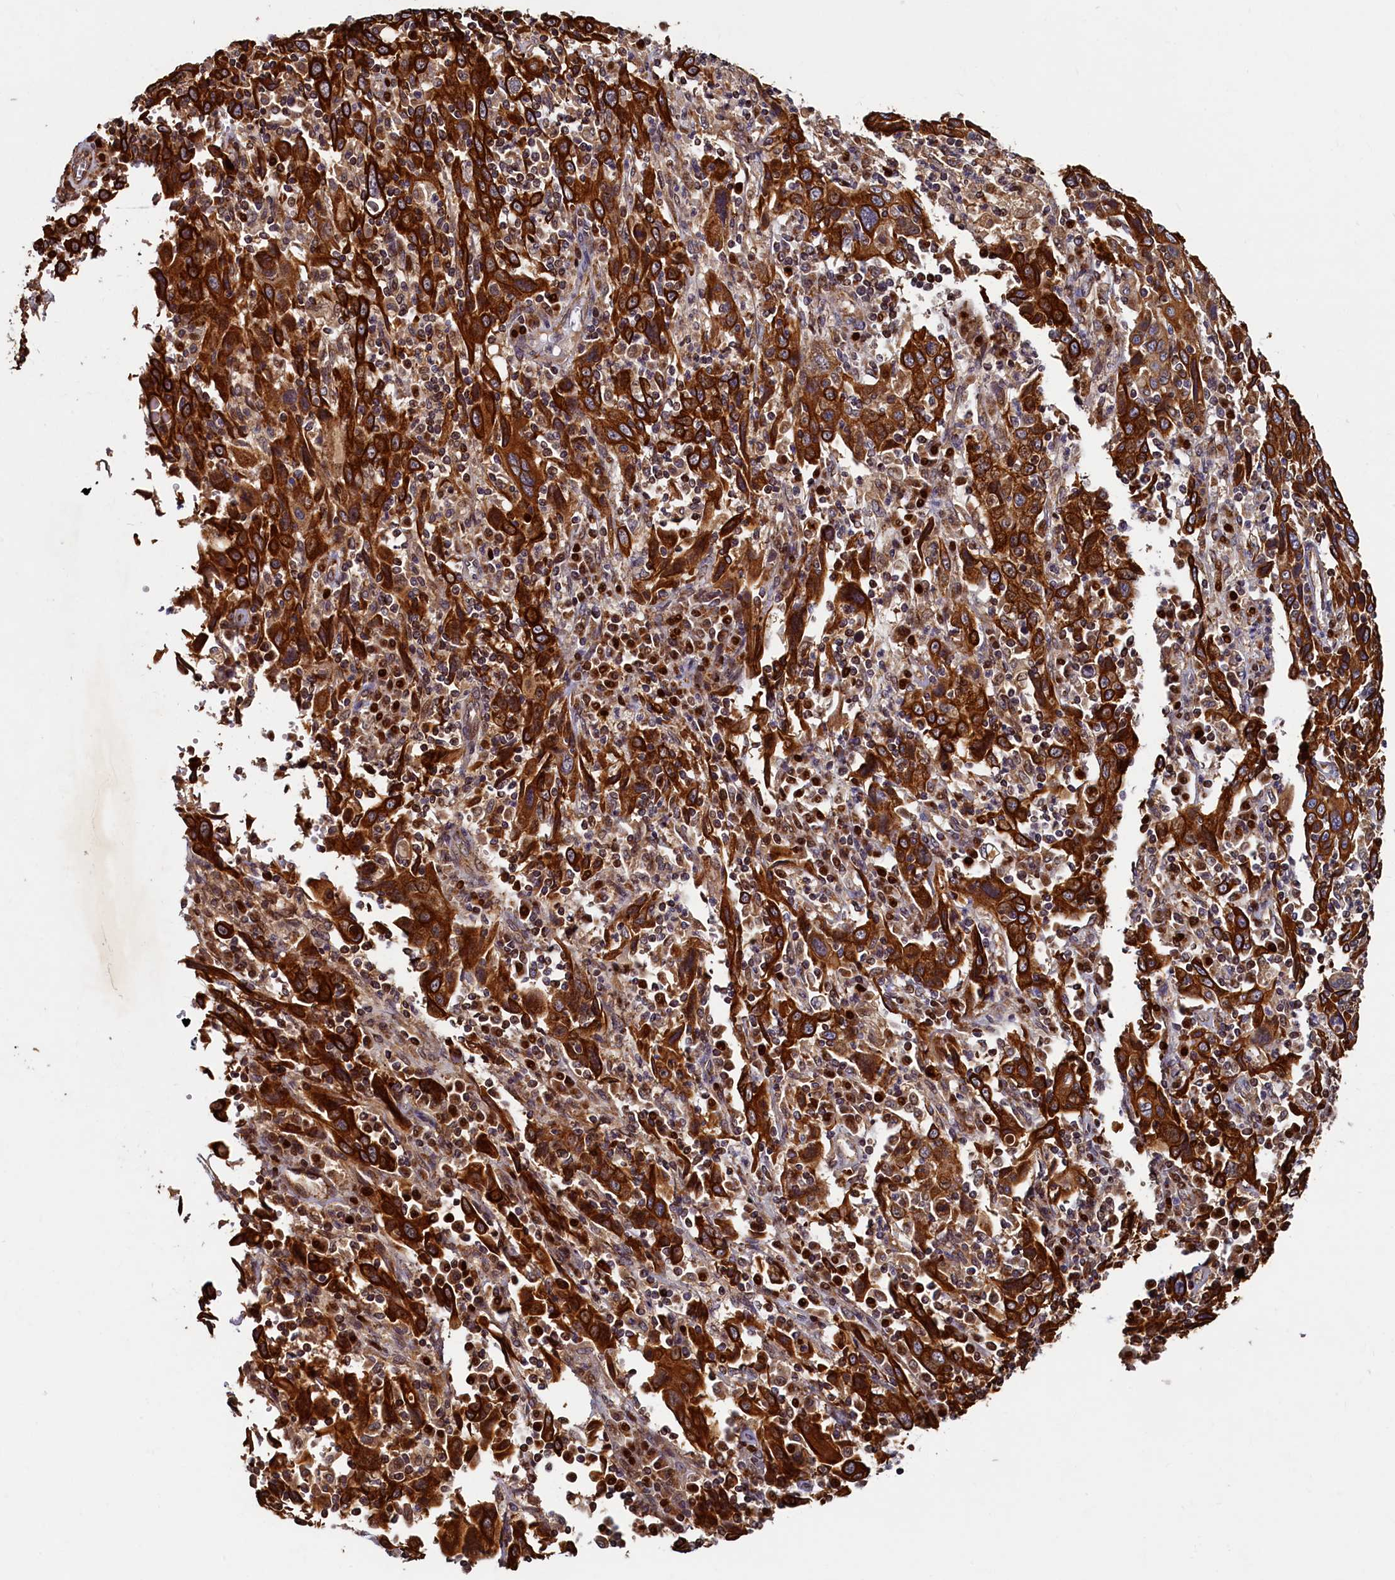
{"staining": {"intensity": "strong", "quantity": ">75%", "location": "cytoplasmic/membranous"}, "tissue": "cervical cancer", "cell_type": "Tumor cells", "image_type": "cancer", "snomed": [{"axis": "morphology", "description": "Squamous cell carcinoma, NOS"}, {"axis": "topography", "description": "Cervix"}], "caption": "The histopathology image demonstrates immunohistochemical staining of cervical squamous cell carcinoma. There is strong cytoplasmic/membranous expression is appreciated in about >75% of tumor cells.", "gene": "NCKAP5L", "patient": {"sex": "female", "age": 46}}